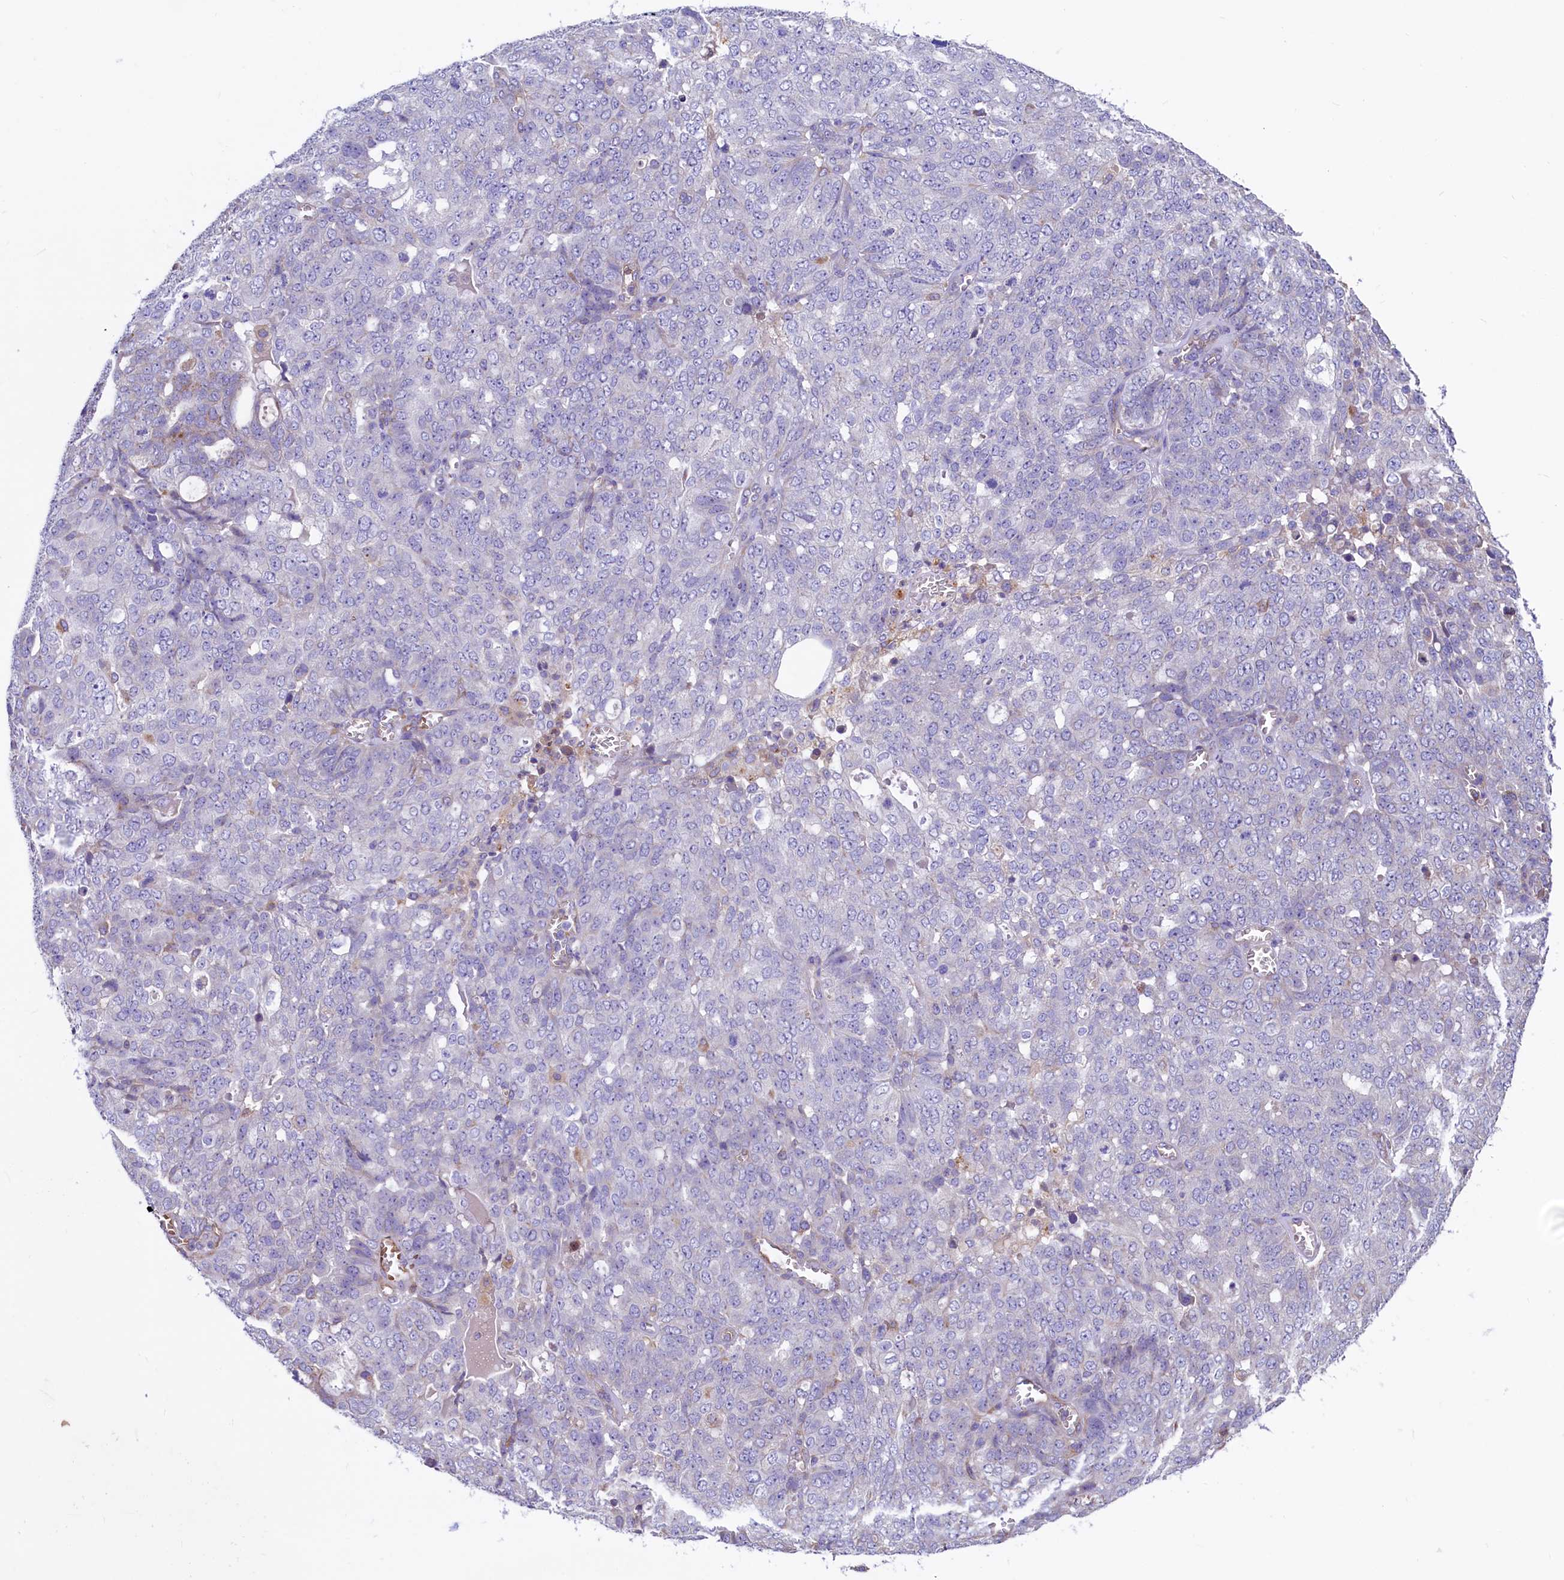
{"staining": {"intensity": "negative", "quantity": "none", "location": "none"}, "tissue": "ovarian cancer", "cell_type": "Tumor cells", "image_type": "cancer", "snomed": [{"axis": "morphology", "description": "Cystadenocarcinoma, serous, NOS"}, {"axis": "topography", "description": "Soft tissue"}, {"axis": "topography", "description": "Ovary"}], "caption": "DAB (3,3'-diaminobenzidine) immunohistochemical staining of ovarian cancer reveals no significant expression in tumor cells. (Brightfield microscopy of DAB (3,3'-diaminobenzidine) immunohistochemistry at high magnification).", "gene": "HPS6", "patient": {"sex": "female", "age": 57}}